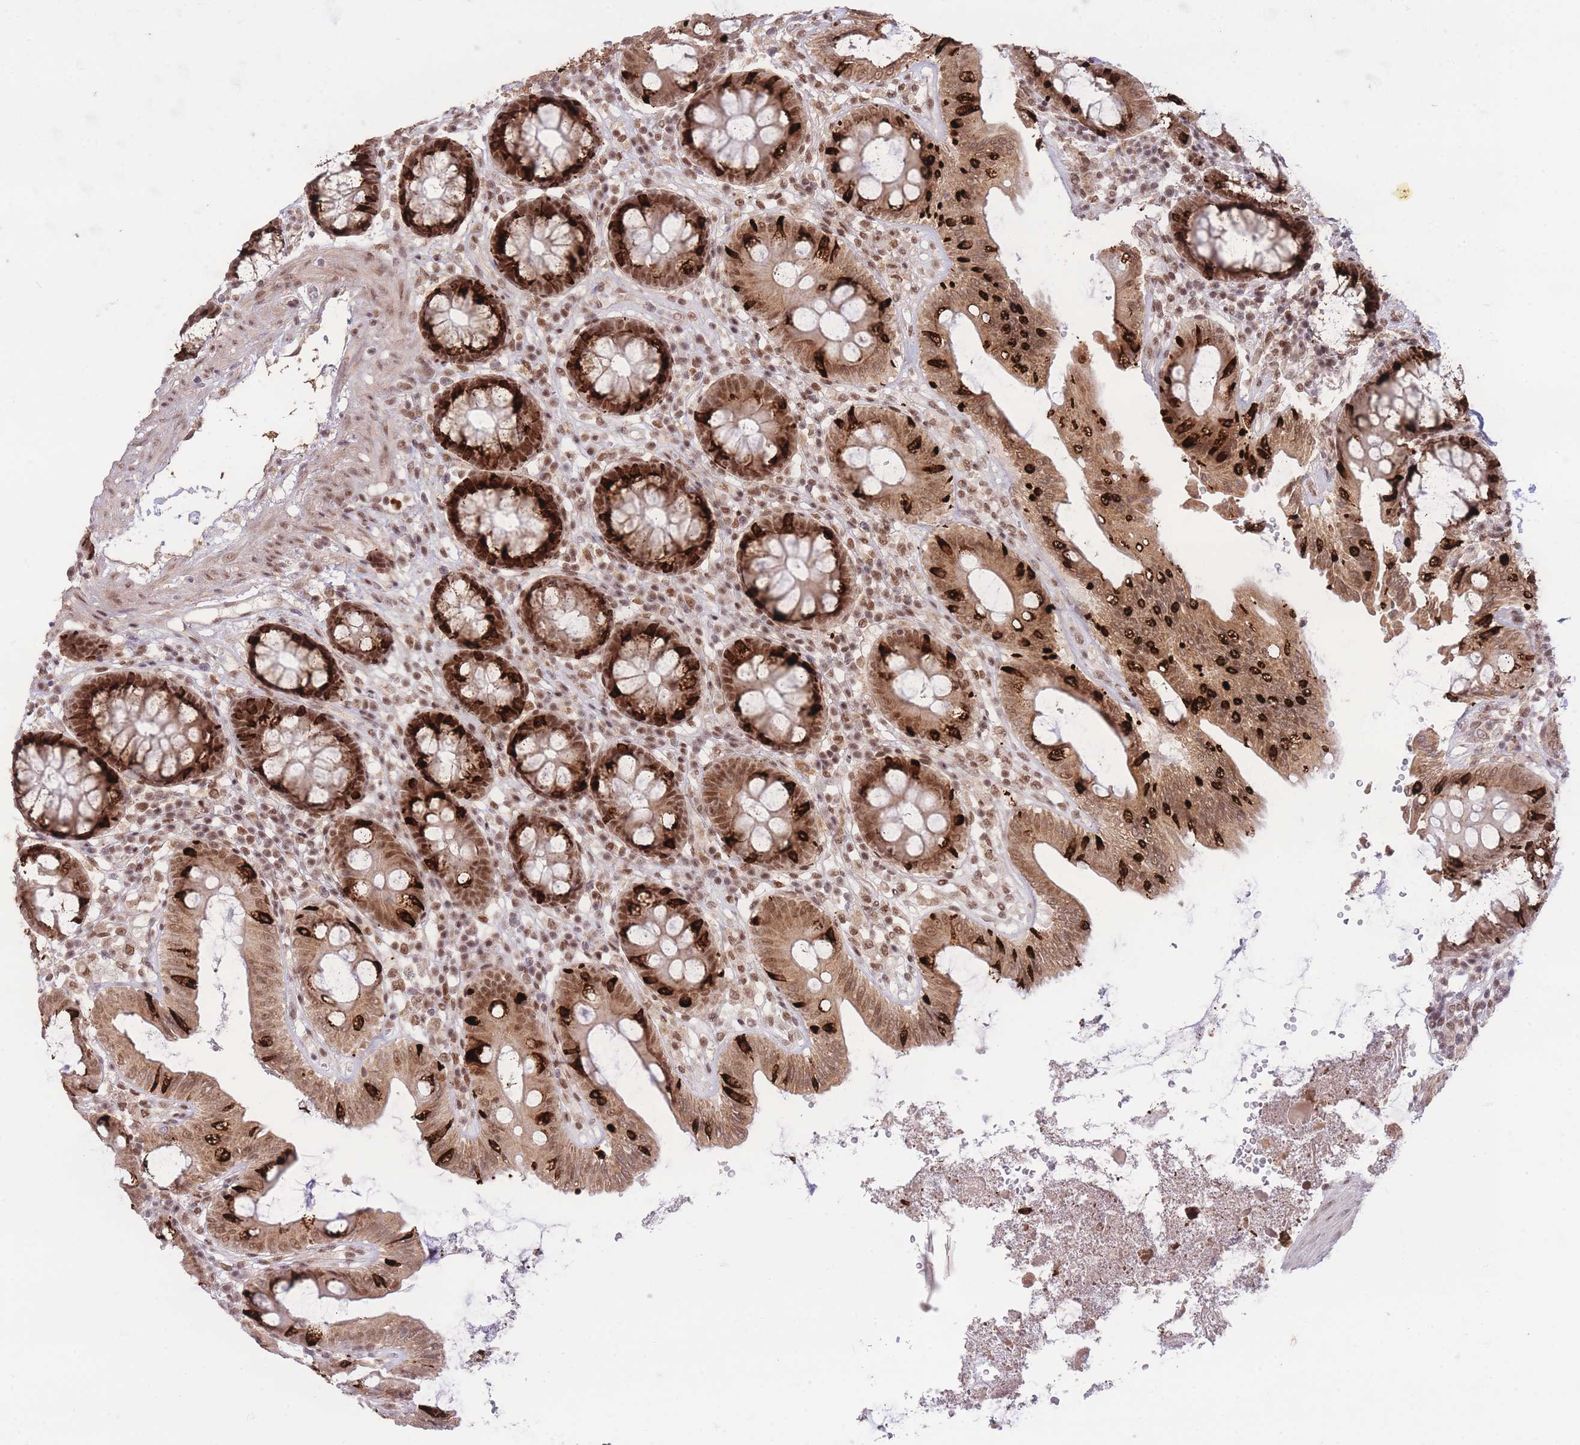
{"staining": {"intensity": "moderate", "quantity": ">75%", "location": "nuclear"}, "tissue": "colon", "cell_type": "Endothelial cells", "image_type": "normal", "snomed": [{"axis": "morphology", "description": "Normal tissue, NOS"}, {"axis": "topography", "description": "Colon"}], "caption": "Moderate nuclear staining is appreciated in approximately >75% of endothelial cells in benign colon. (Brightfield microscopy of DAB IHC at high magnification).", "gene": "CARD8", "patient": {"sex": "male", "age": 84}}